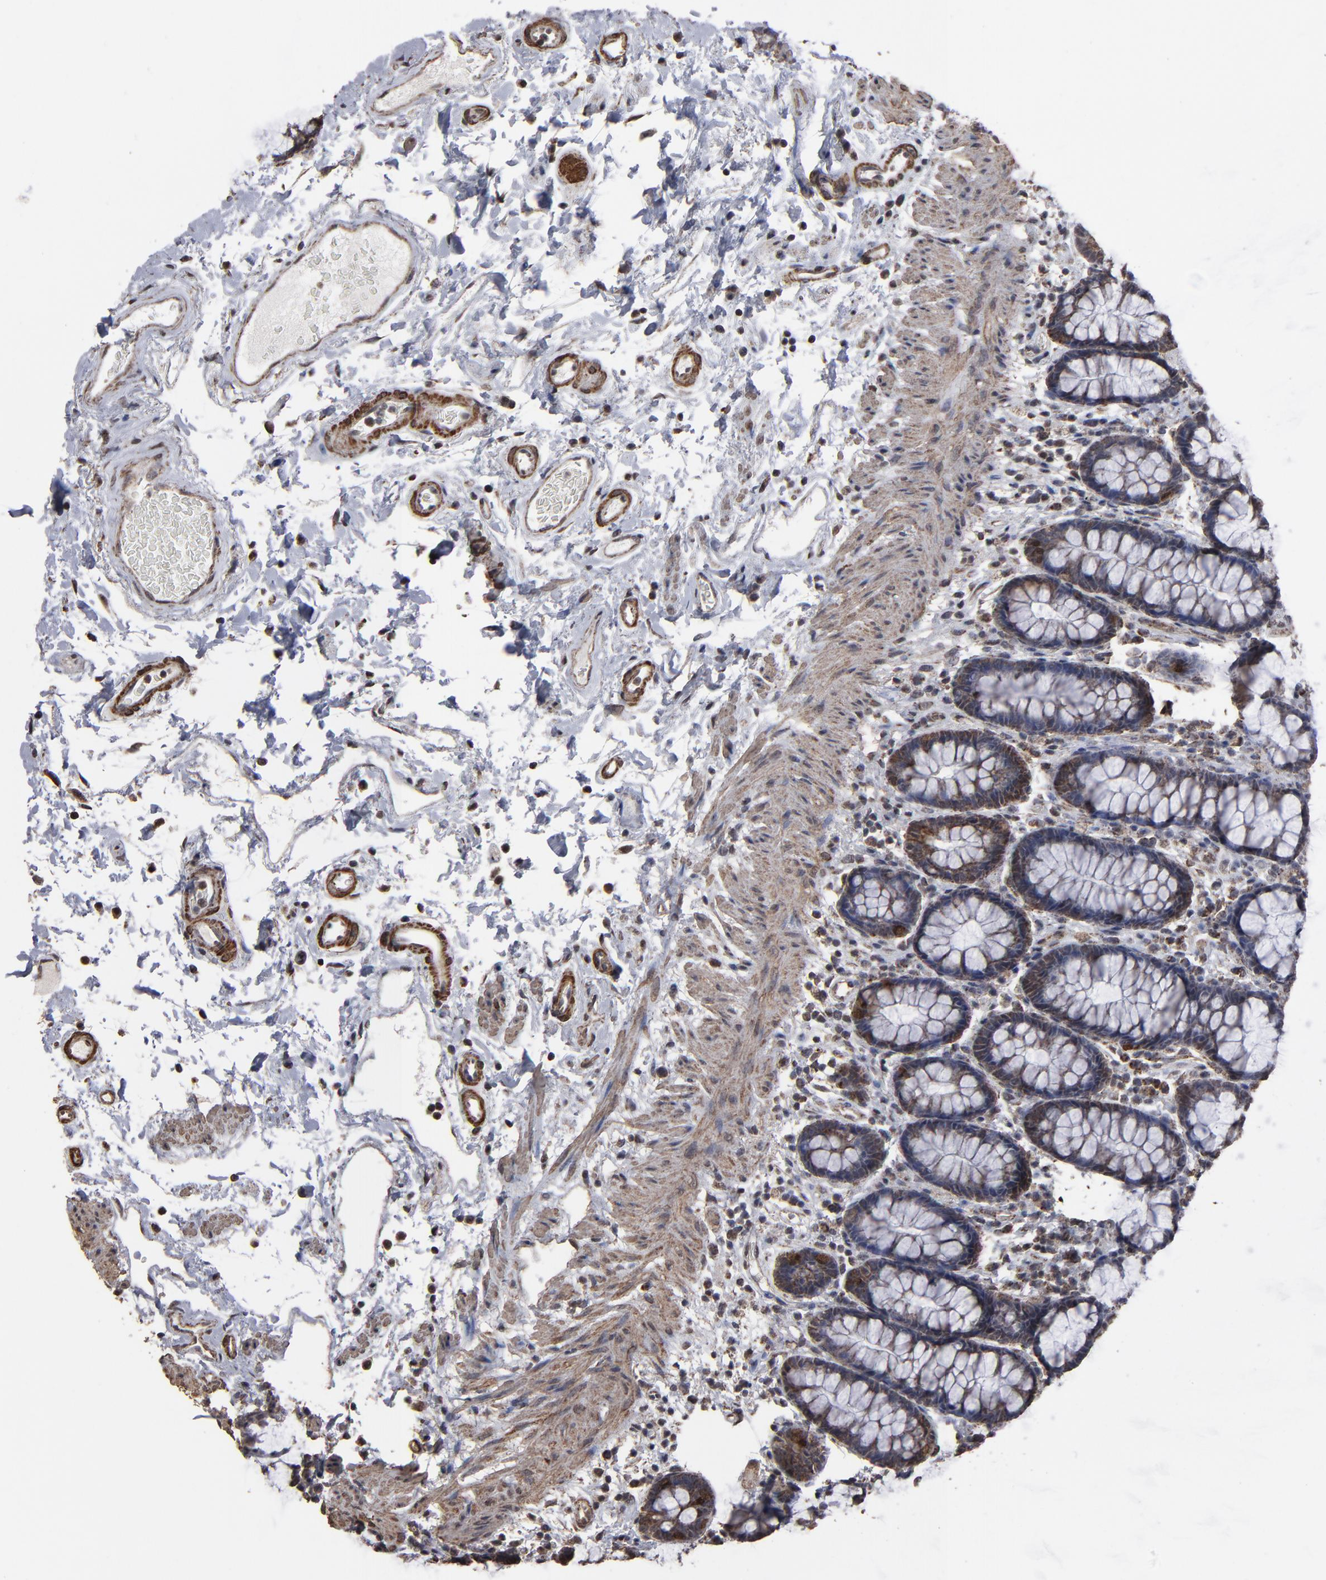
{"staining": {"intensity": "moderate", "quantity": ">75%", "location": "cytoplasmic/membranous"}, "tissue": "rectum", "cell_type": "Glandular cells", "image_type": "normal", "snomed": [{"axis": "morphology", "description": "Normal tissue, NOS"}, {"axis": "topography", "description": "Rectum"}], "caption": "Immunohistochemical staining of unremarkable human rectum reveals >75% levels of moderate cytoplasmic/membranous protein expression in approximately >75% of glandular cells.", "gene": "BNIP3", "patient": {"sex": "male", "age": 92}}